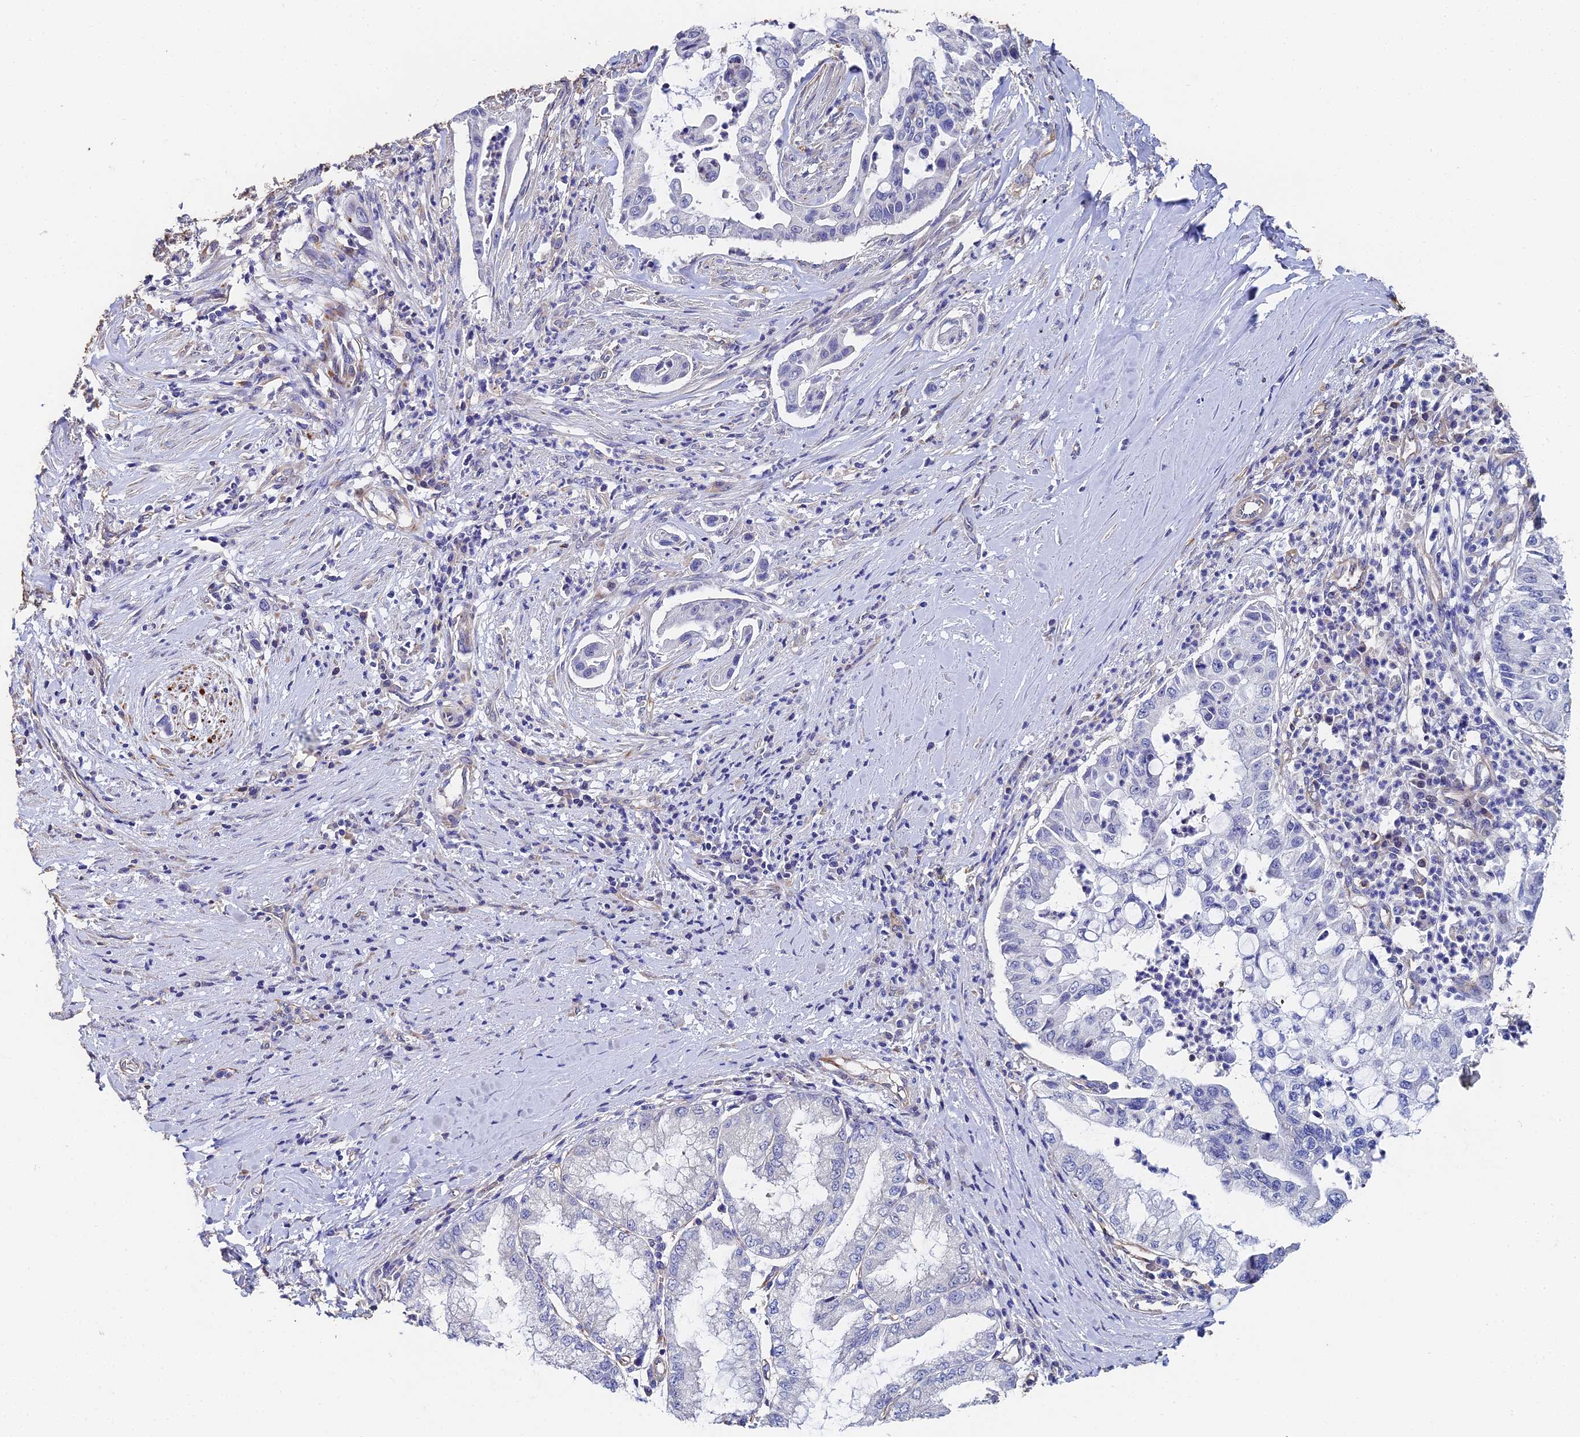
{"staining": {"intensity": "negative", "quantity": "none", "location": "none"}, "tissue": "pancreatic cancer", "cell_type": "Tumor cells", "image_type": "cancer", "snomed": [{"axis": "morphology", "description": "Adenocarcinoma, NOS"}, {"axis": "topography", "description": "Pancreas"}], "caption": "A photomicrograph of pancreatic adenocarcinoma stained for a protein demonstrates no brown staining in tumor cells. The staining was performed using DAB (3,3'-diaminobenzidine) to visualize the protein expression in brown, while the nuclei were stained in blue with hematoxylin (Magnification: 20x).", "gene": "ENSG00000268674", "patient": {"sex": "male", "age": 73}}